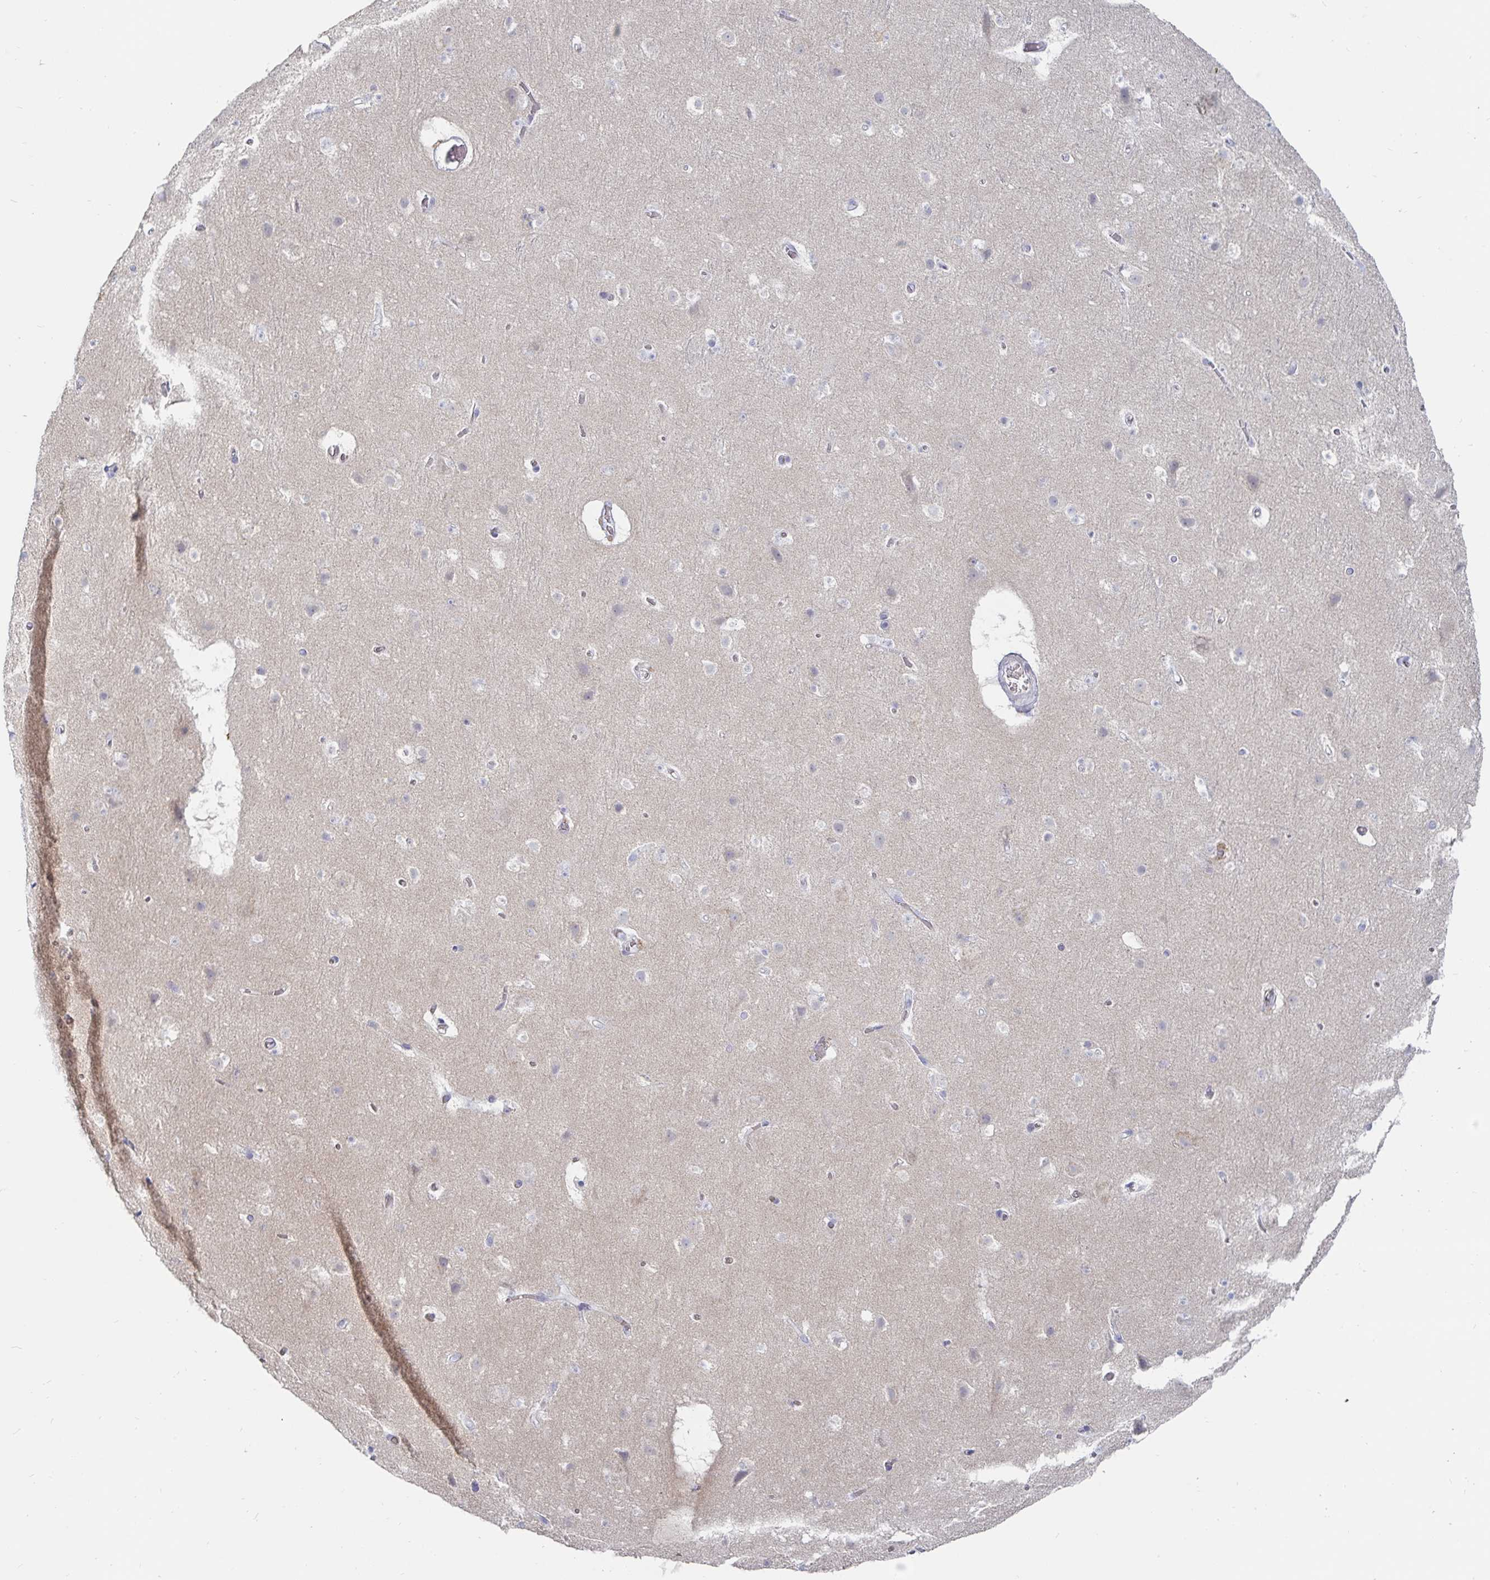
{"staining": {"intensity": "negative", "quantity": "none", "location": "none"}, "tissue": "cerebral cortex", "cell_type": "Endothelial cells", "image_type": "normal", "snomed": [{"axis": "morphology", "description": "Normal tissue, NOS"}, {"axis": "topography", "description": "Cerebral cortex"}], "caption": "Immunohistochemistry photomicrograph of unremarkable cerebral cortex: cerebral cortex stained with DAB exhibits no significant protein expression in endothelial cells. Nuclei are stained in blue.", "gene": "SPPL3", "patient": {"sex": "female", "age": 42}}